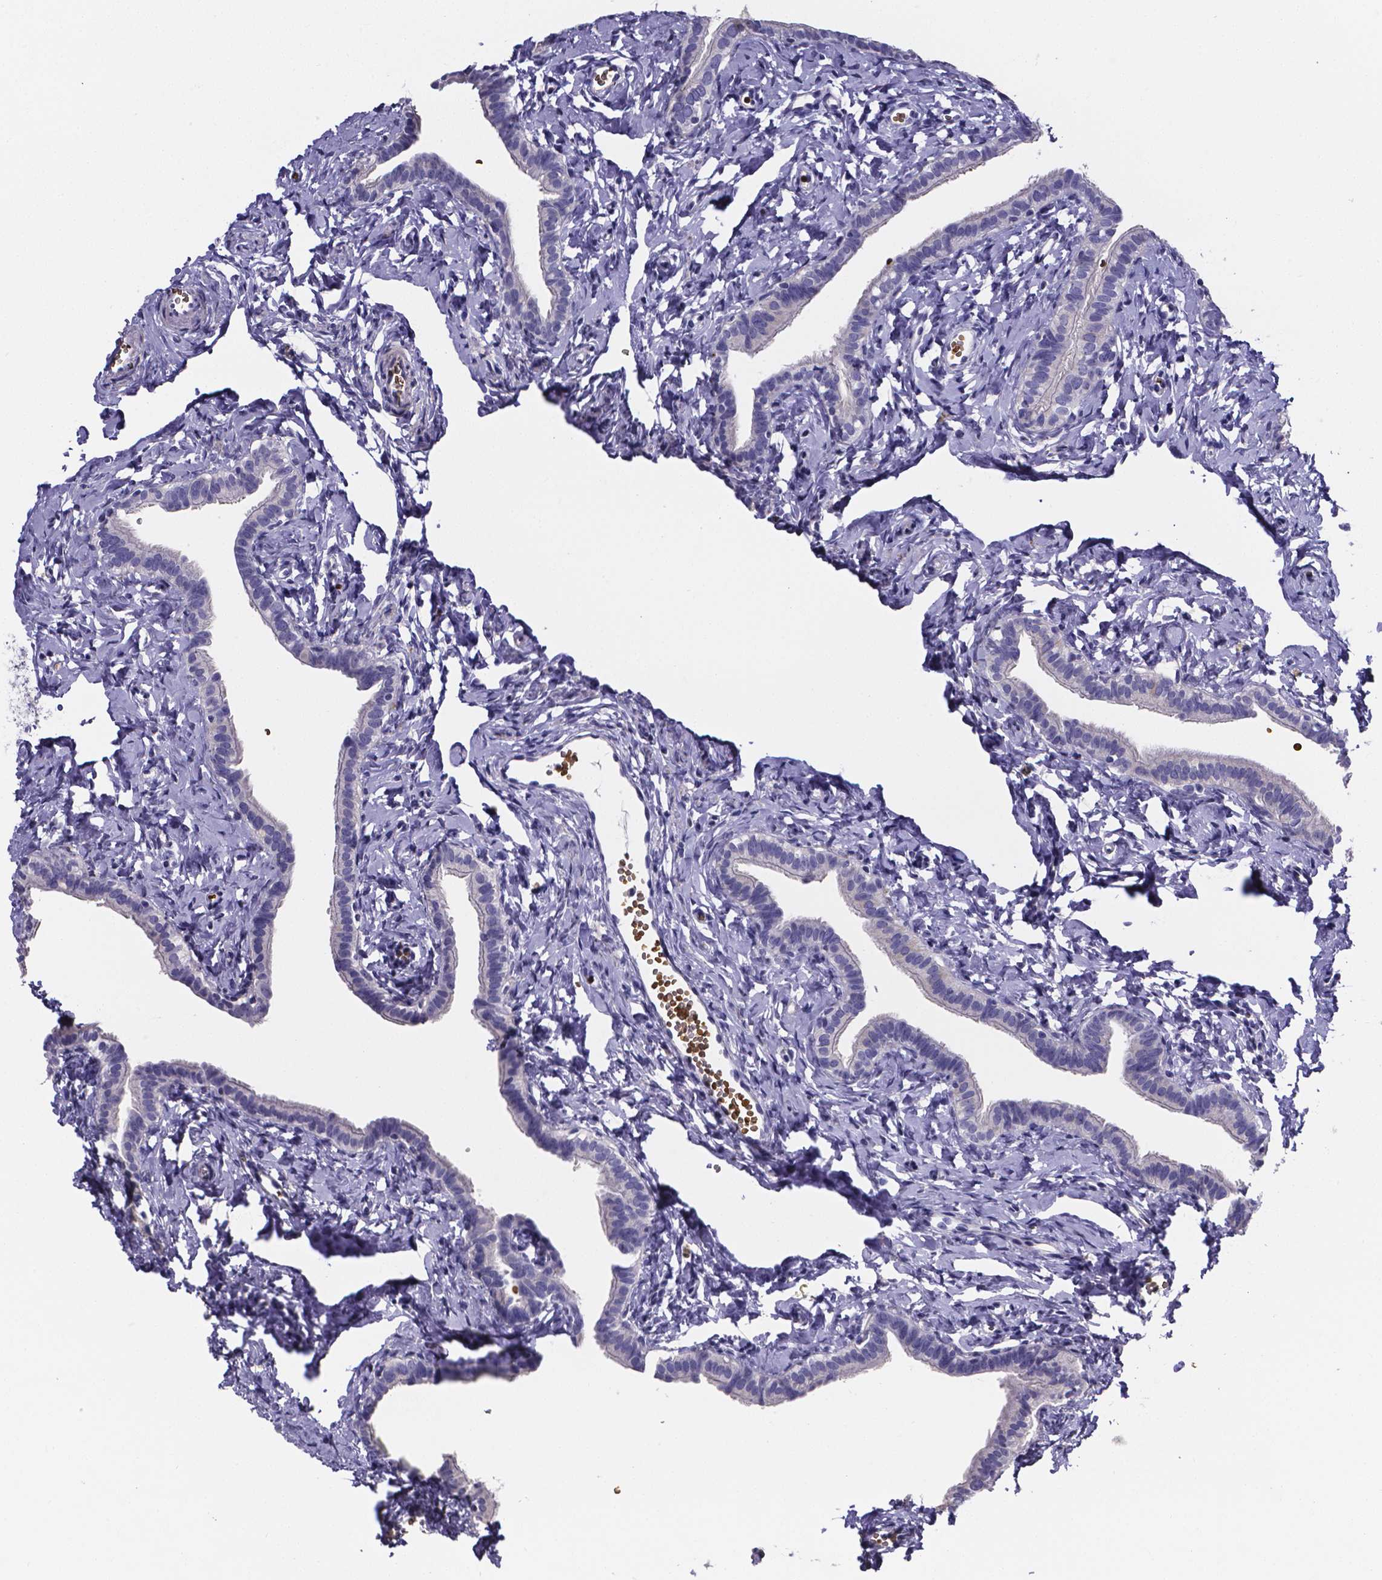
{"staining": {"intensity": "negative", "quantity": "none", "location": "none"}, "tissue": "fallopian tube", "cell_type": "Glandular cells", "image_type": "normal", "snomed": [{"axis": "morphology", "description": "Normal tissue, NOS"}, {"axis": "topography", "description": "Fallopian tube"}], "caption": "High magnification brightfield microscopy of normal fallopian tube stained with DAB (brown) and counterstained with hematoxylin (blue): glandular cells show no significant expression. Brightfield microscopy of immunohistochemistry stained with DAB (3,3'-diaminobenzidine) (brown) and hematoxylin (blue), captured at high magnification.", "gene": "GABRA3", "patient": {"sex": "female", "age": 41}}